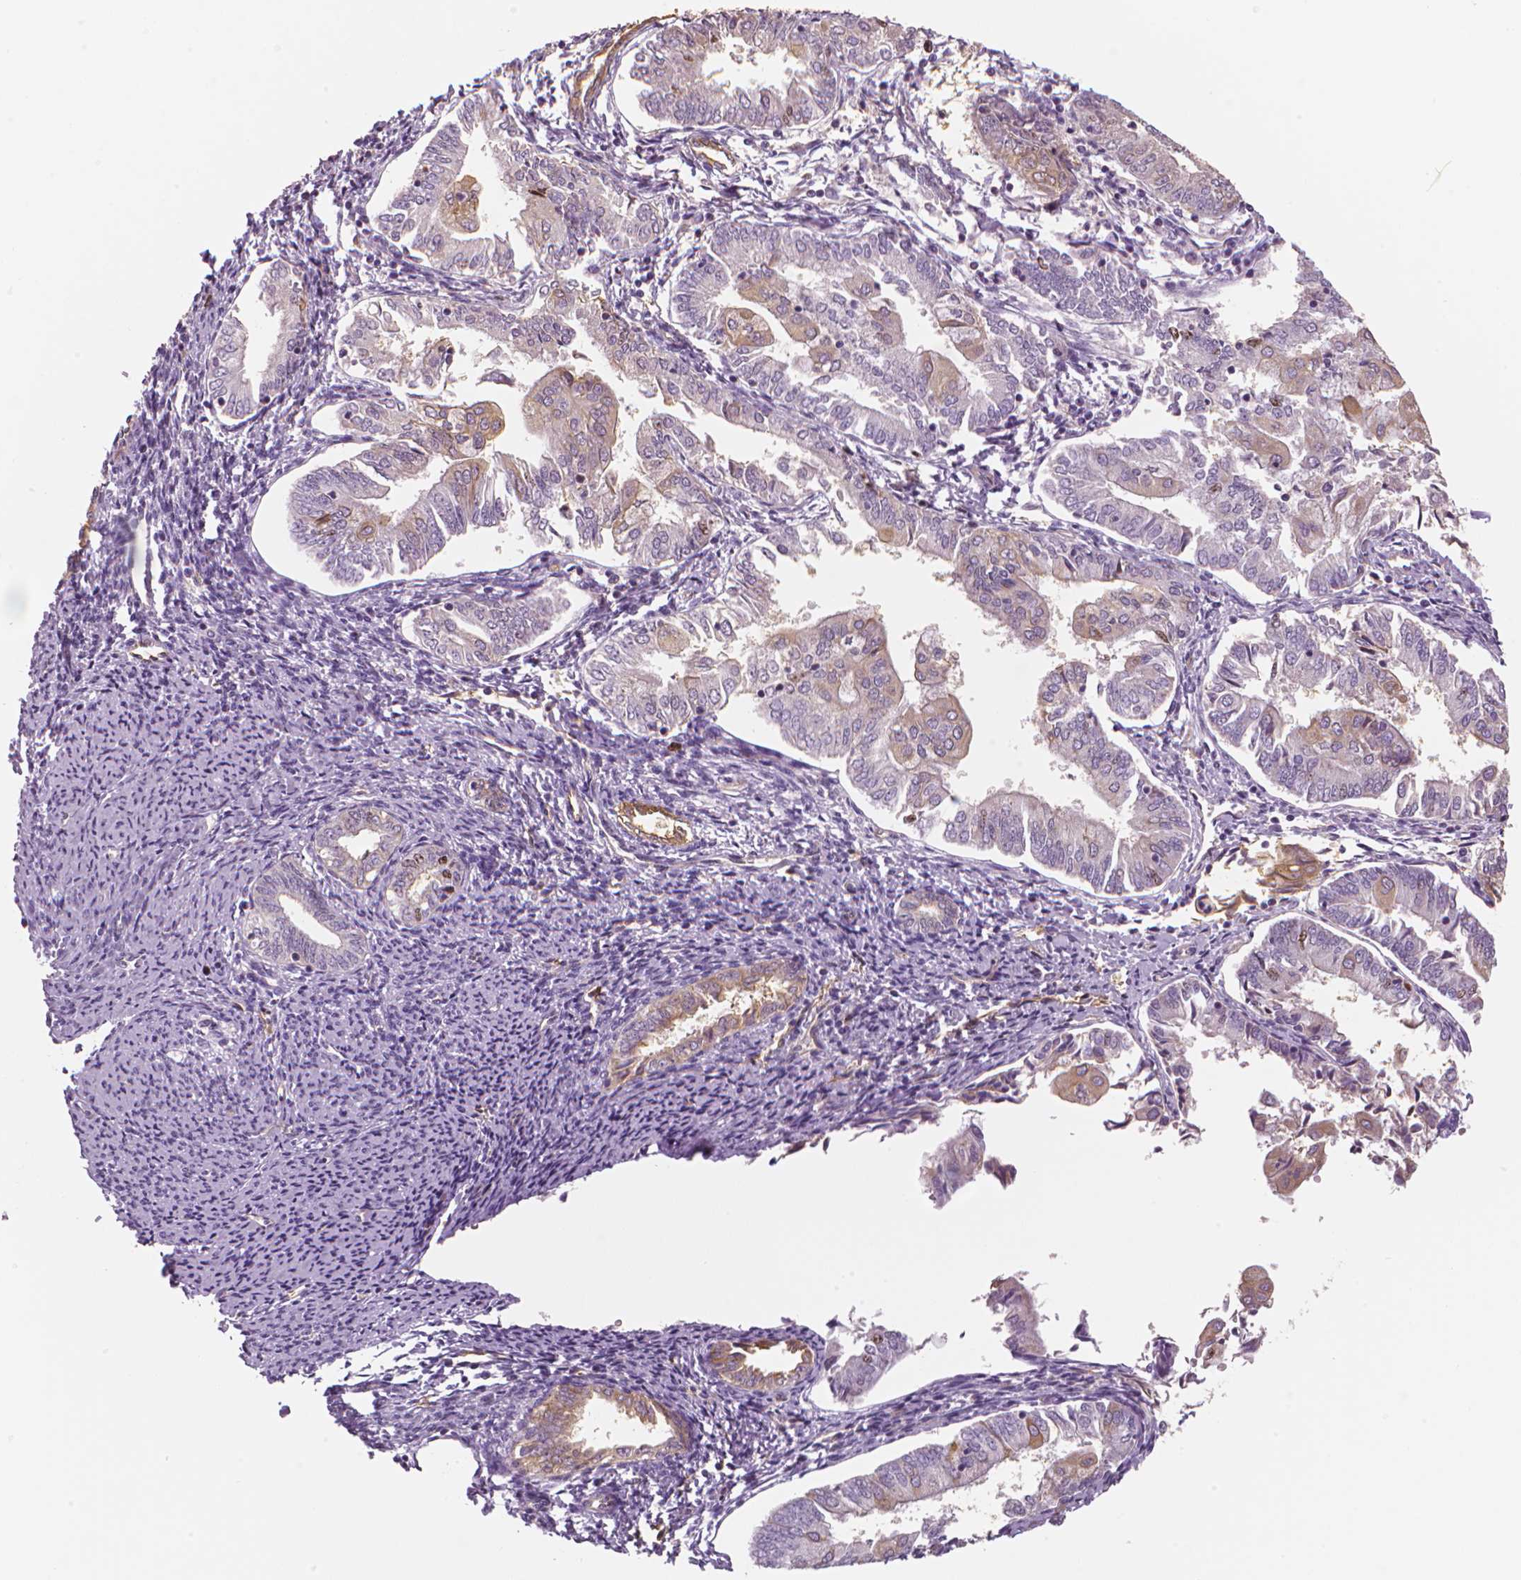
{"staining": {"intensity": "weak", "quantity": "<25%", "location": "cytoplasmic/membranous"}, "tissue": "endometrial cancer", "cell_type": "Tumor cells", "image_type": "cancer", "snomed": [{"axis": "morphology", "description": "Adenocarcinoma, NOS"}, {"axis": "topography", "description": "Endometrium"}], "caption": "Protein analysis of endometrial adenocarcinoma displays no significant expression in tumor cells.", "gene": "MKI67", "patient": {"sex": "female", "age": 55}}